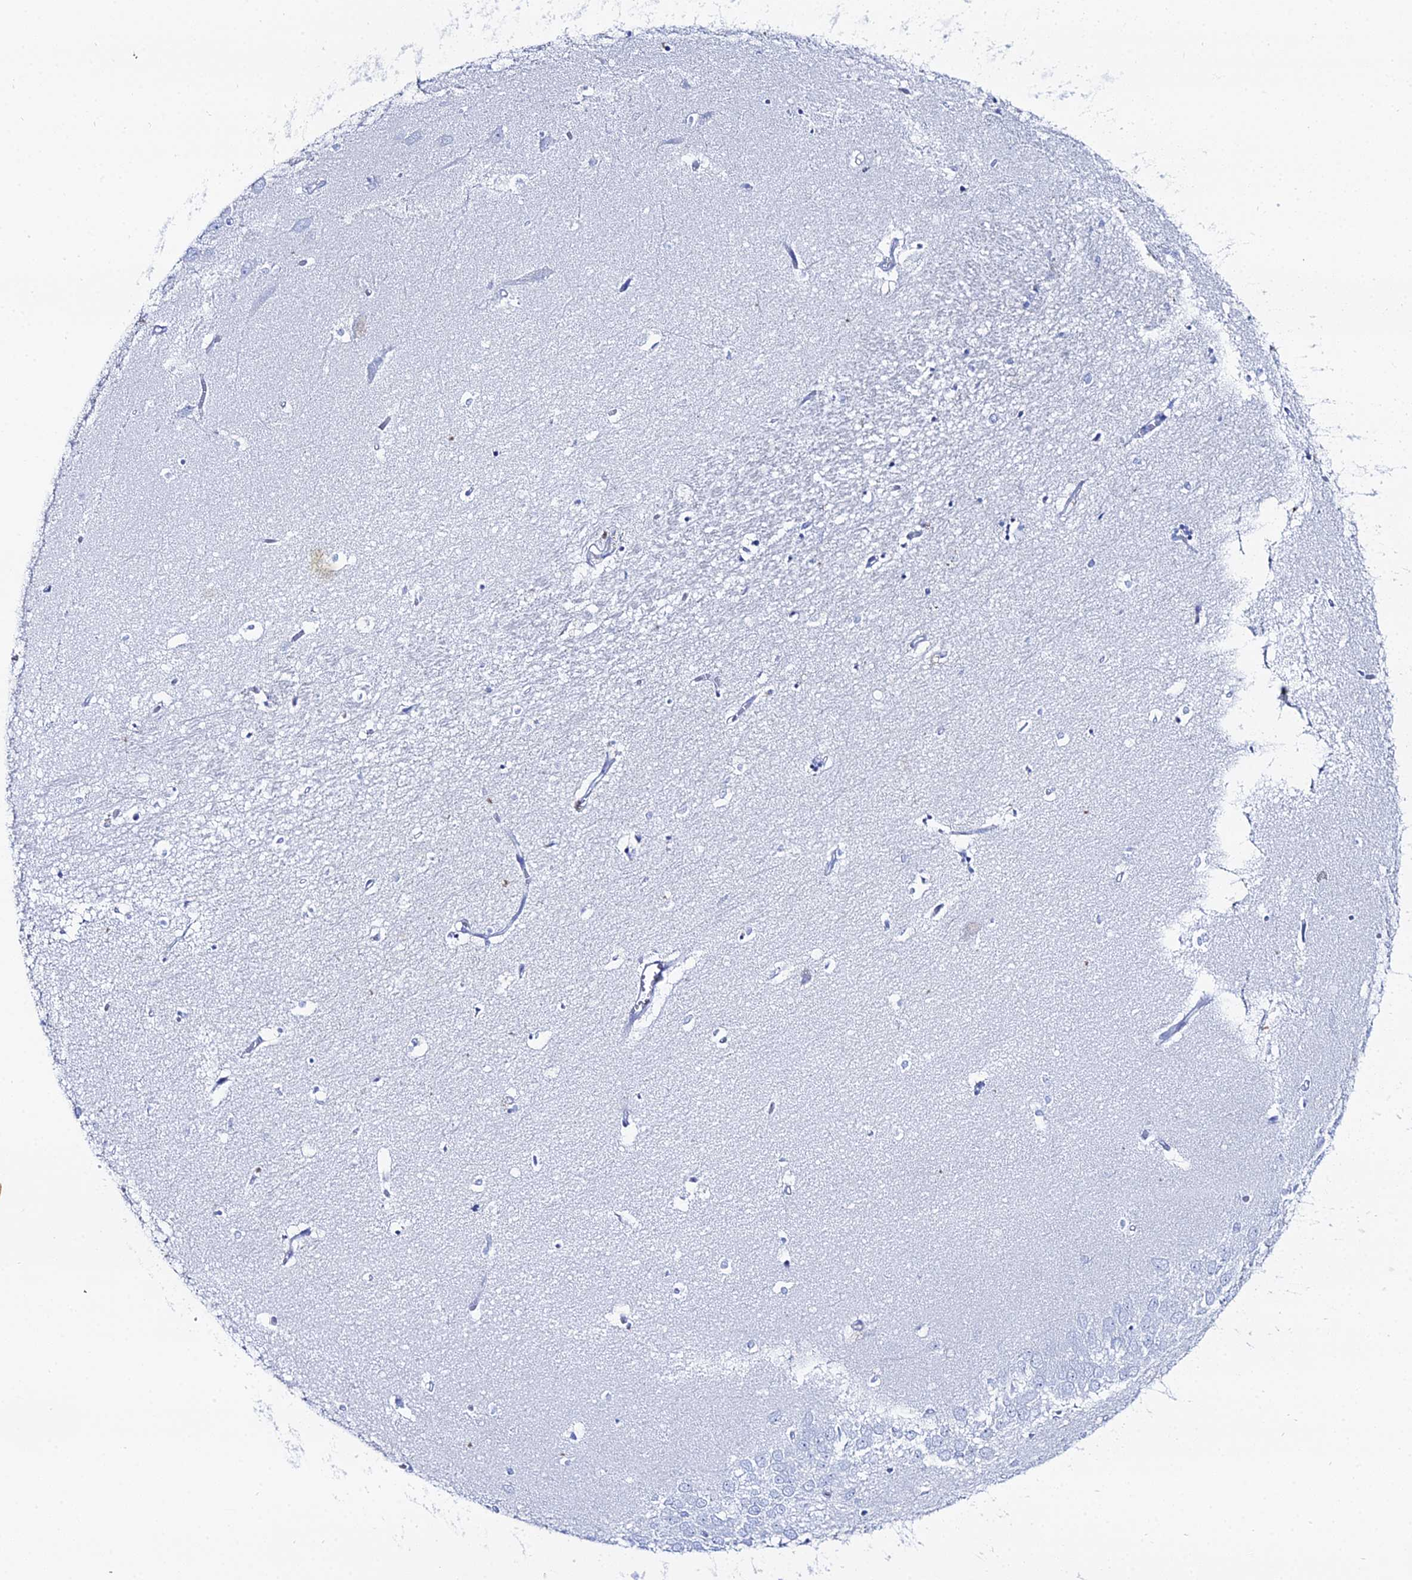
{"staining": {"intensity": "negative", "quantity": "none", "location": "none"}, "tissue": "hippocampus", "cell_type": "Glial cells", "image_type": "normal", "snomed": [{"axis": "morphology", "description": "Normal tissue, NOS"}, {"axis": "topography", "description": "Hippocampus"}], "caption": "The histopathology image reveals no staining of glial cells in unremarkable hippocampus.", "gene": "DHX34", "patient": {"sex": "female", "age": 64}}